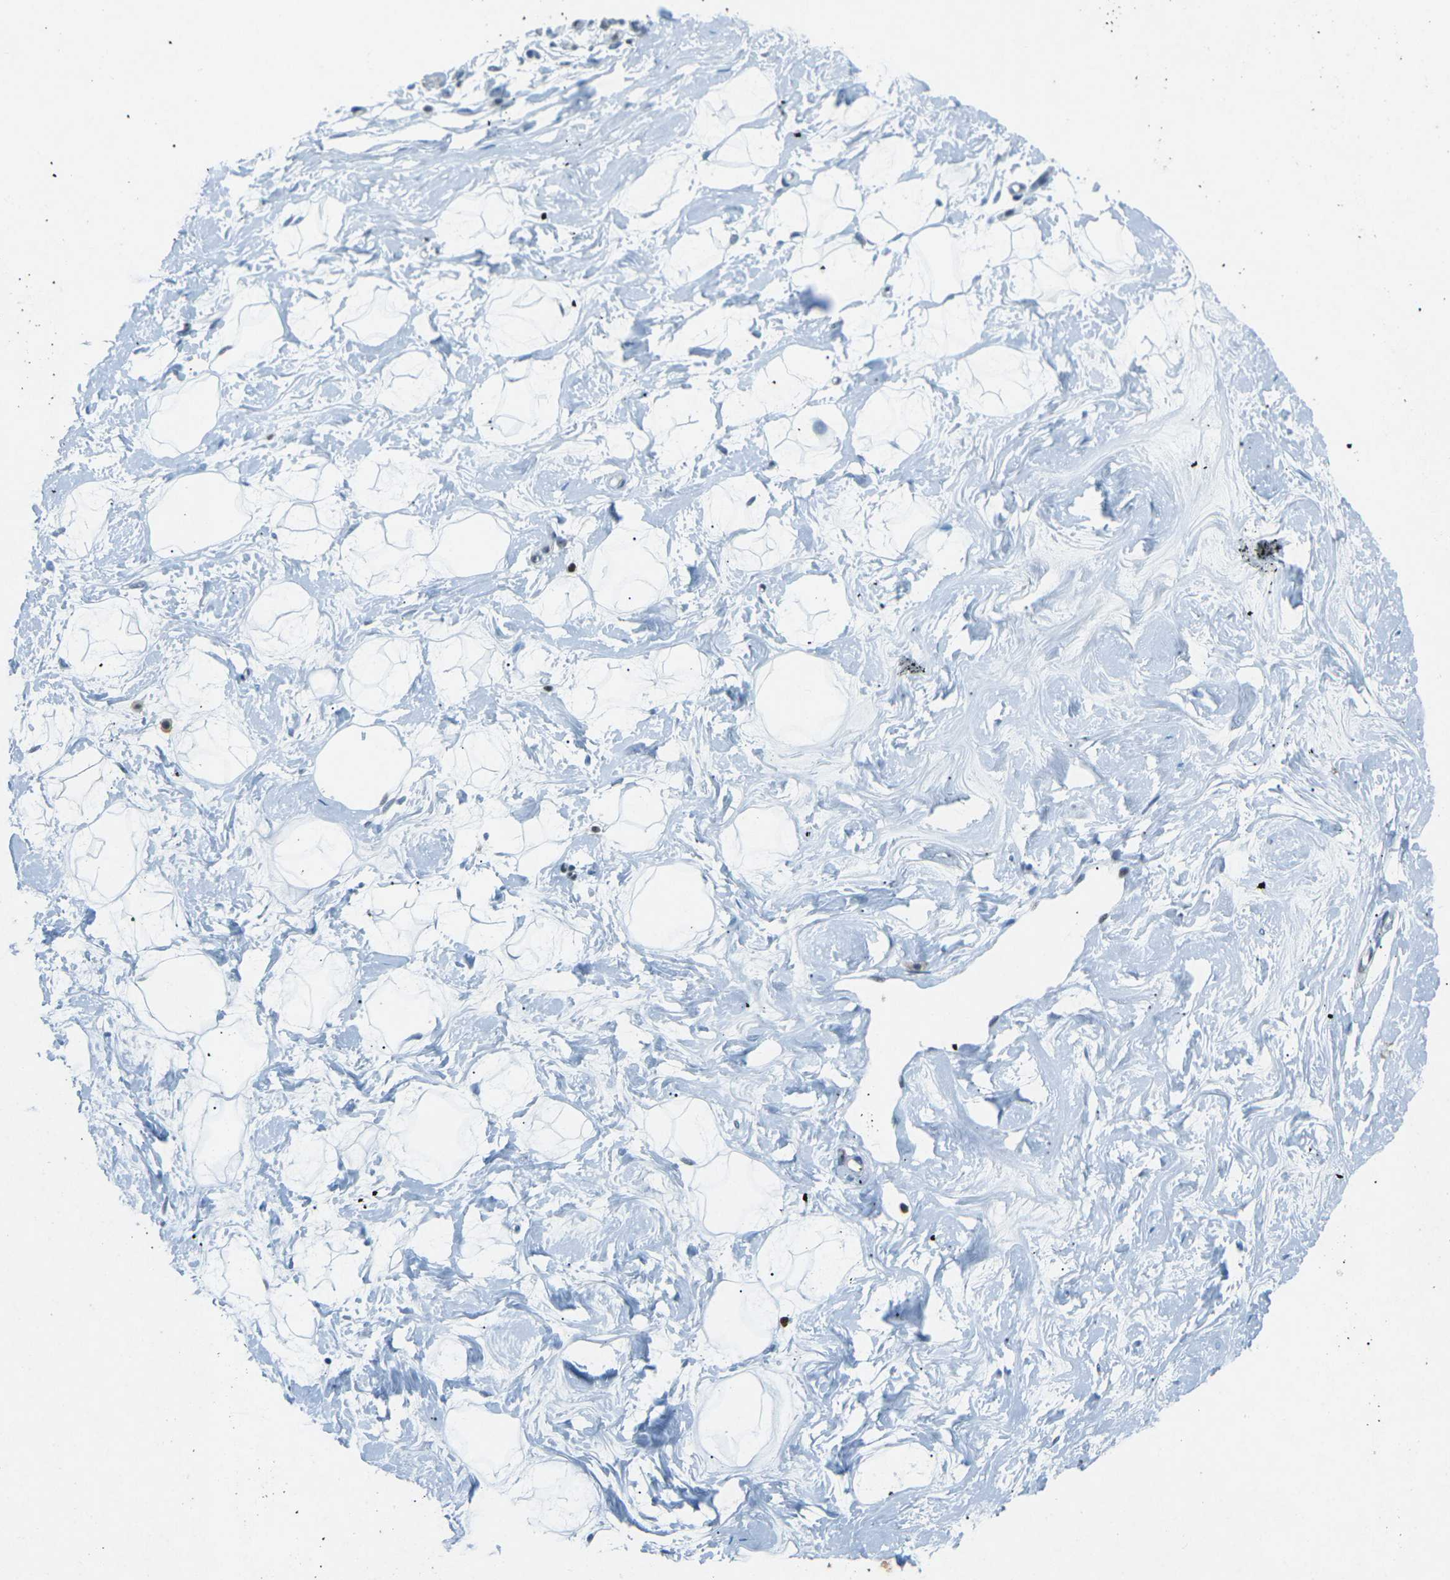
{"staining": {"intensity": "negative", "quantity": "none", "location": "none"}, "tissue": "breast", "cell_type": "Adipocytes", "image_type": "normal", "snomed": [{"axis": "morphology", "description": "Normal tissue, NOS"}, {"axis": "topography", "description": "Breast"}], "caption": "Immunohistochemical staining of benign breast exhibits no significant positivity in adipocytes.", "gene": "RB1", "patient": {"sex": "female", "age": 23}}